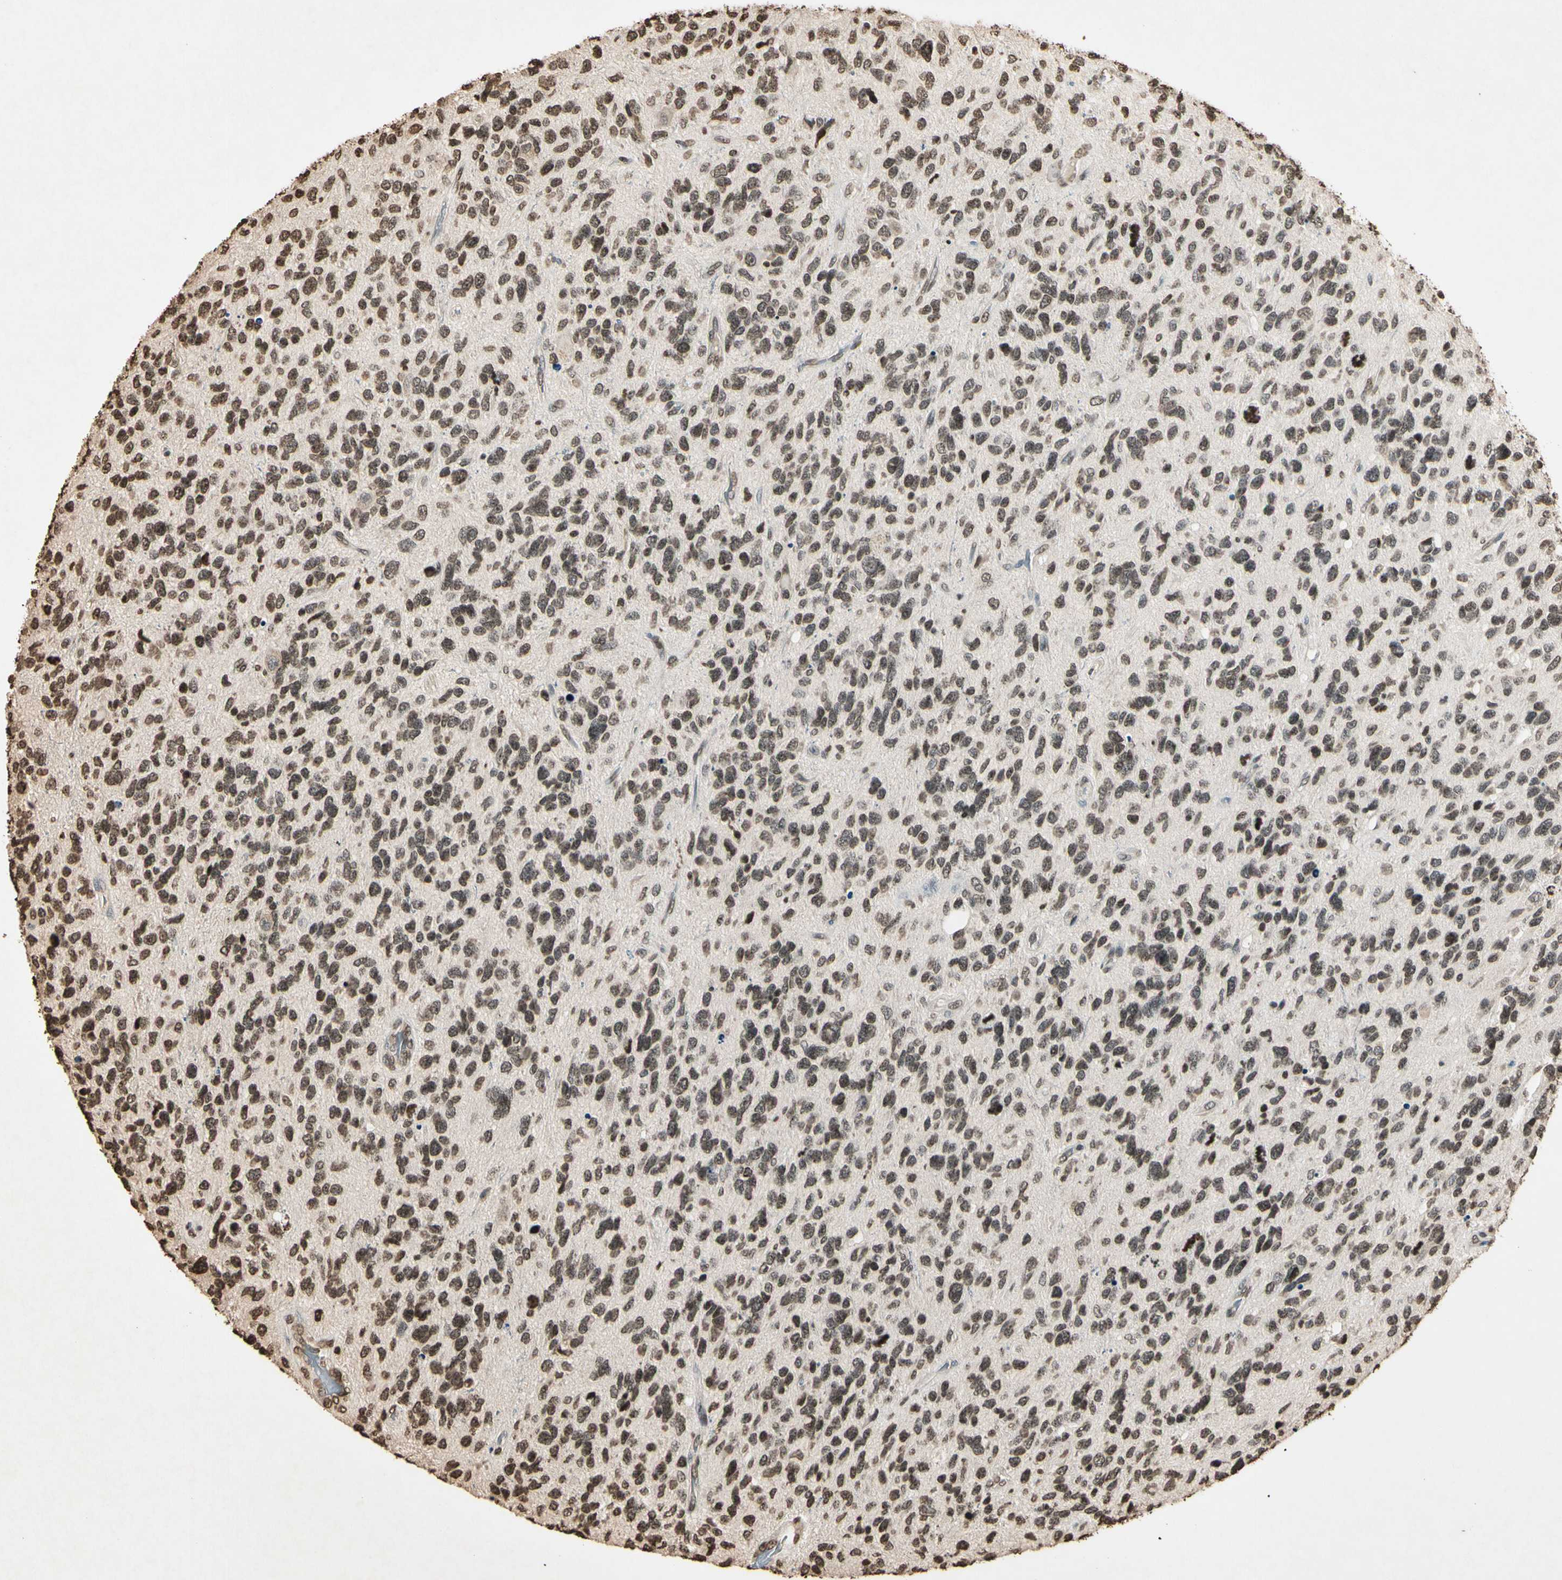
{"staining": {"intensity": "moderate", "quantity": "25%-75%", "location": "nuclear"}, "tissue": "glioma", "cell_type": "Tumor cells", "image_type": "cancer", "snomed": [{"axis": "morphology", "description": "Glioma, malignant, High grade"}, {"axis": "topography", "description": "Brain"}], "caption": "Tumor cells reveal medium levels of moderate nuclear staining in about 25%-75% of cells in human malignant high-grade glioma.", "gene": "TOP1", "patient": {"sex": "female", "age": 58}}